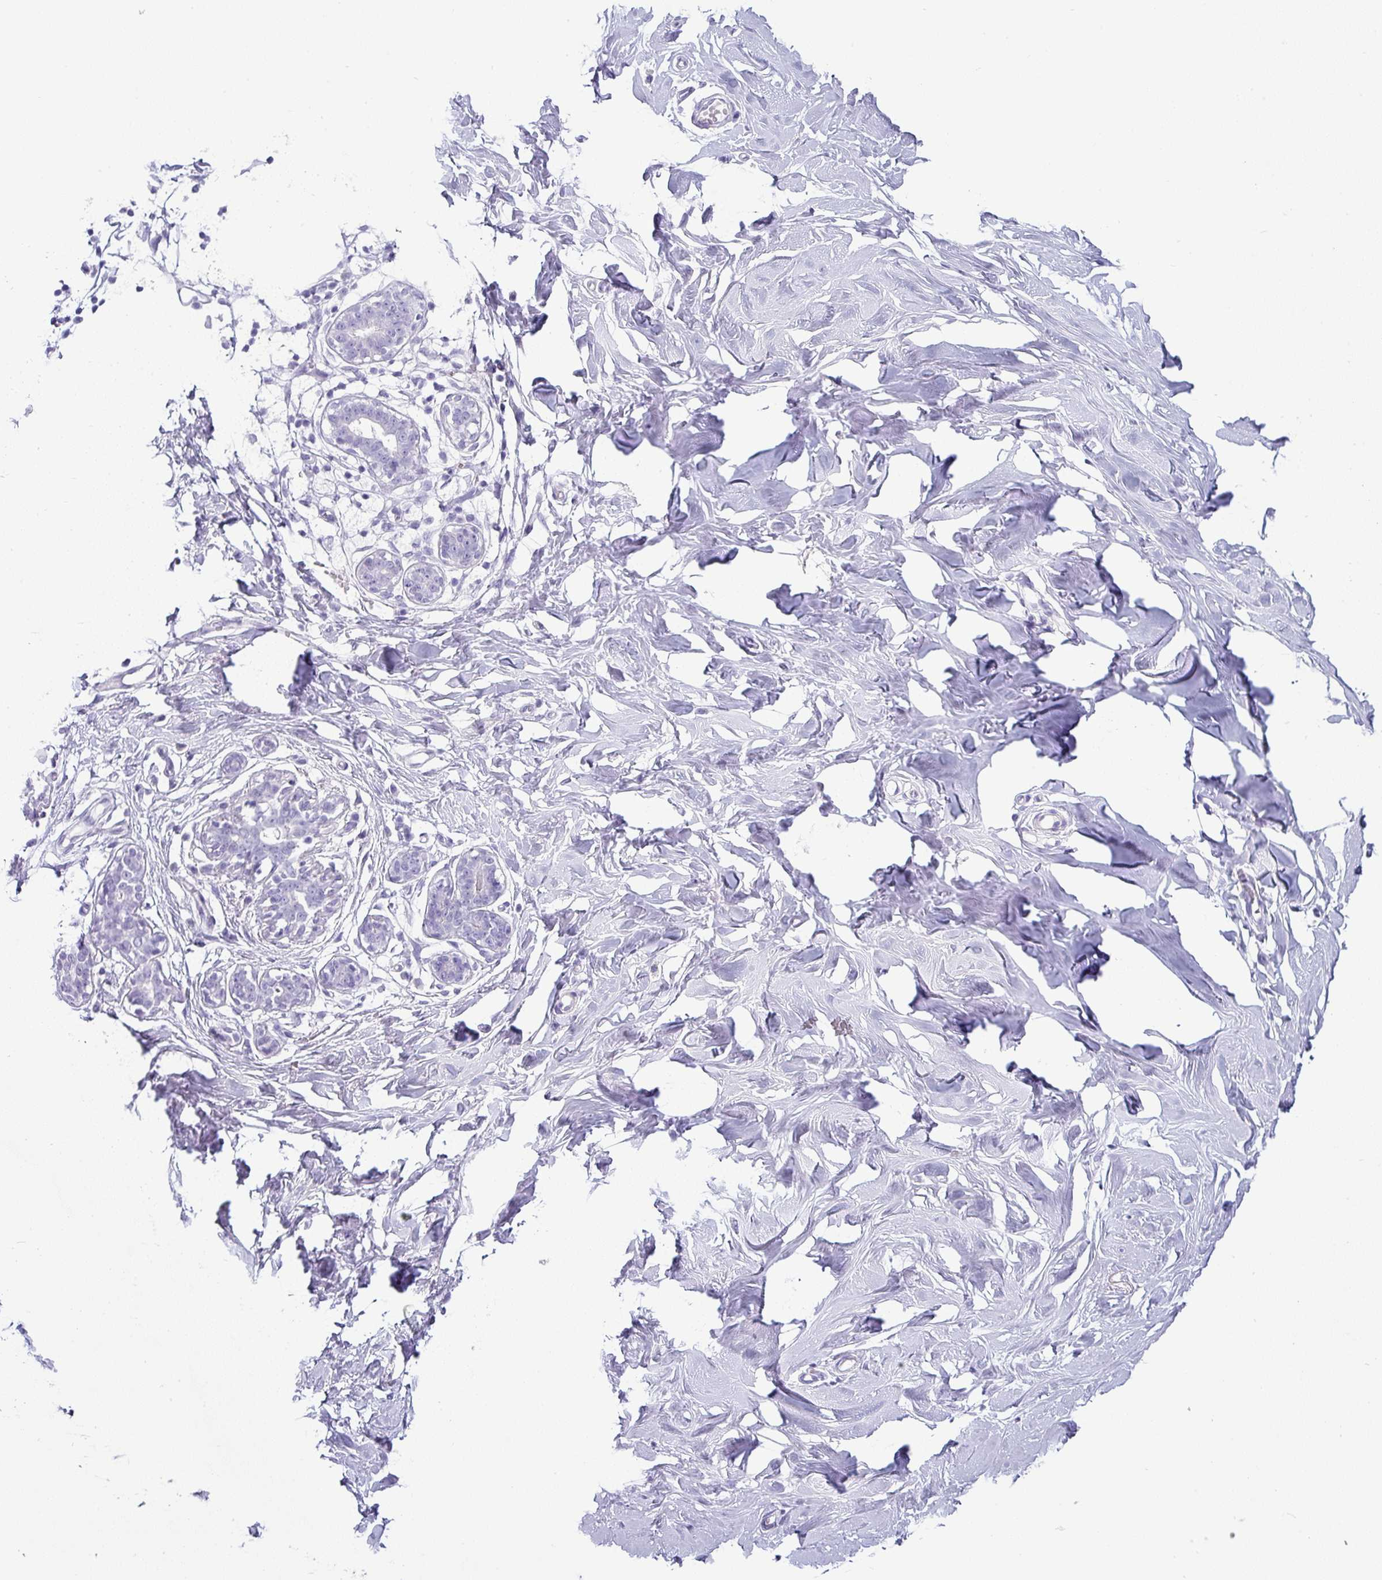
{"staining": {"intensity": "negative", "quantity": "none", "location": "none"}, "tissue": "breast", "cell_type": "Adipocytes", "image_type": "normal", "snomed": [{"axis": "morphology", "description": "Normal tissue, NOS"}, {"axis": "topography", "description": "Breast"}], "caption": "This image is of unremarkable breast stained with immunohistochemistry to label a protein in brown with the nuclei are counter-stained blue. There is no staining in adipocytes. Brightfield microscopy of IHC stained with DAB (3,3'-diaminobenzidine) (brown) and hematoxylin (blue), captured at high magnification.", "gene": "VCX2", "patient": {"sex": "female", "age": 27}}